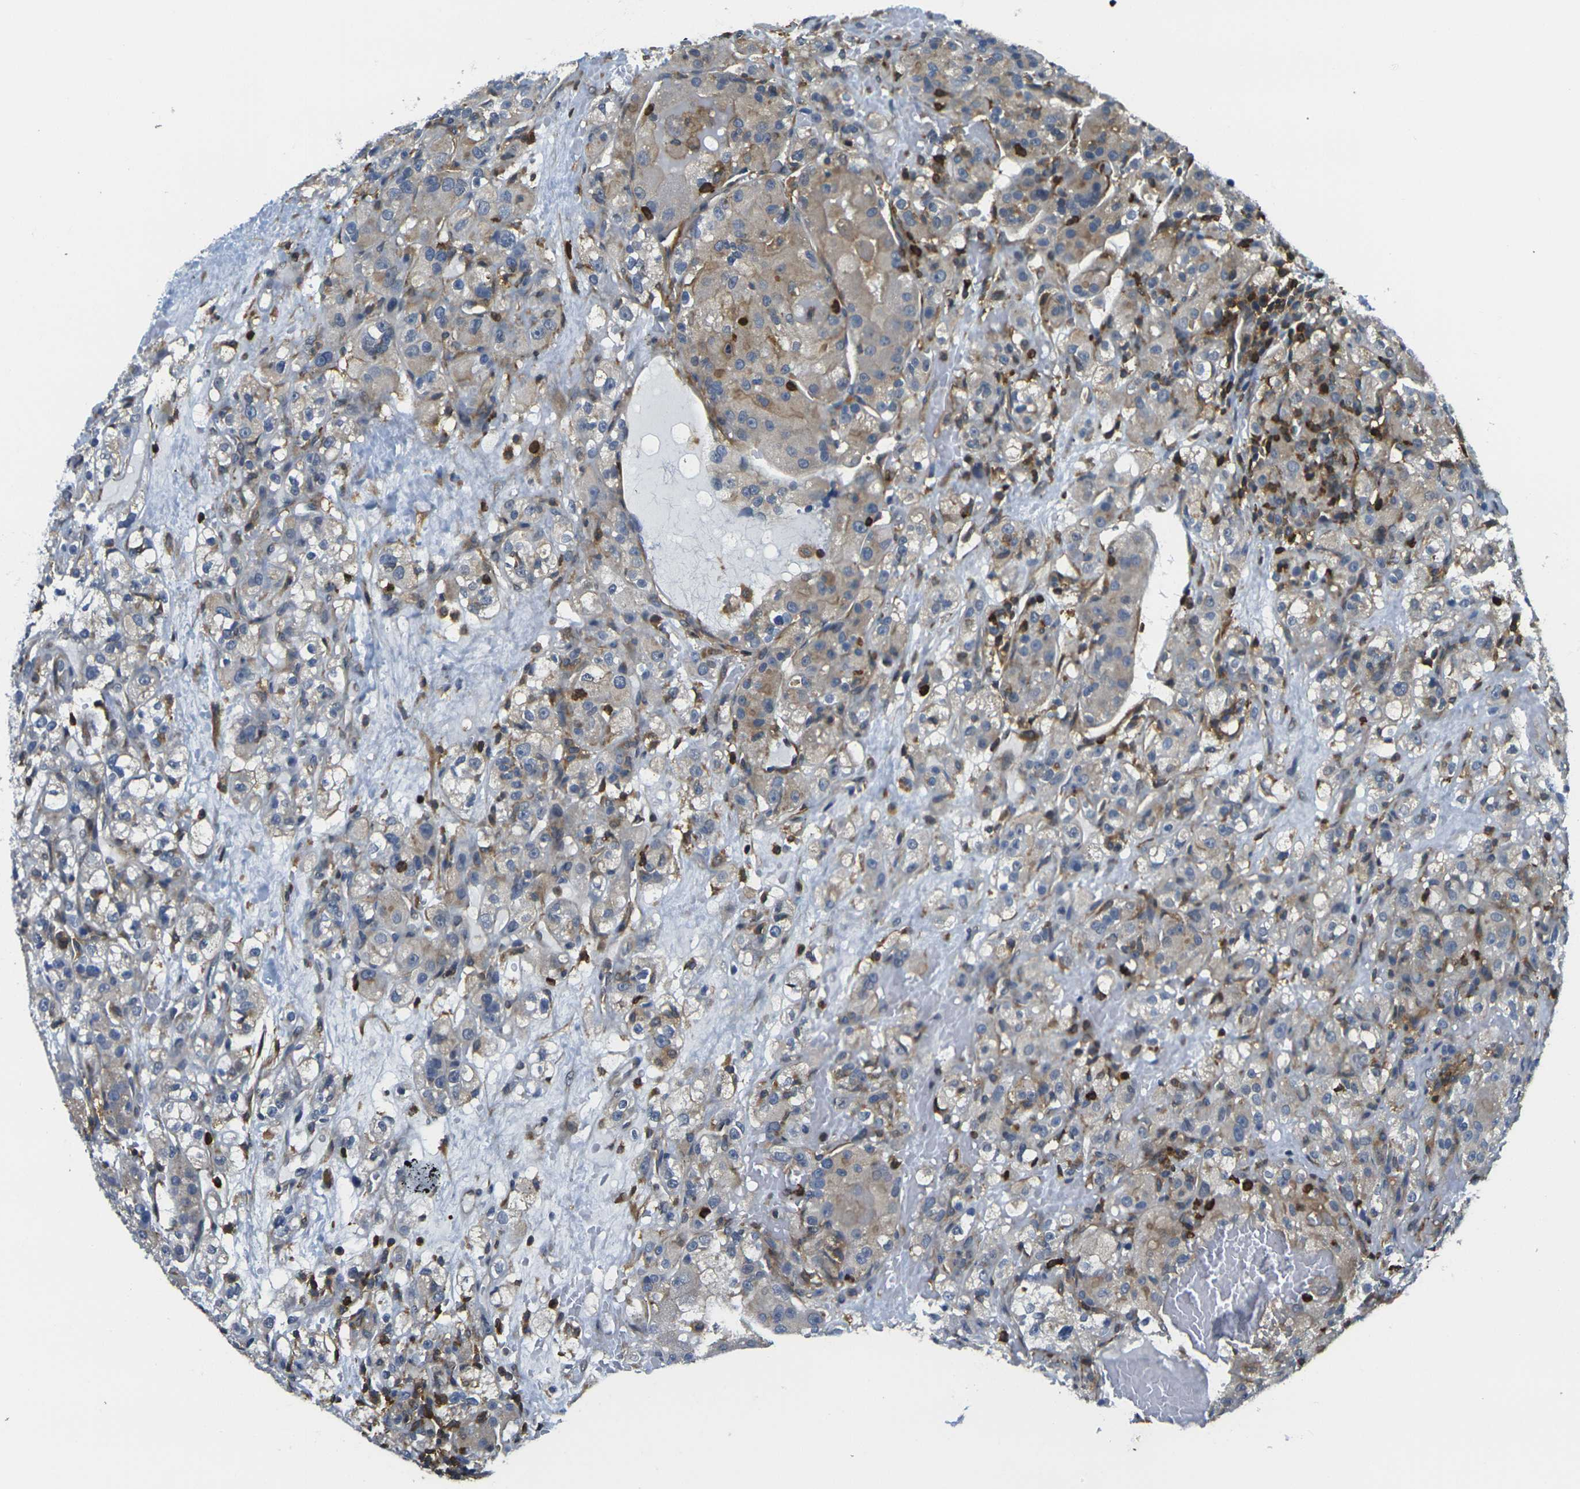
{"staining": {"intensity": "weak", "quantity": ">75%", "location": "cytoplasmic/membranous"}, "tissue": "renal cancer", "cell_type": "Tumor cells", "image_type": "cancer", "snomed": [{"axis": "morphology", "description": "Normal tissue, NOS"}, {"axis": "morphology", "description": "Adenocarcinoma, NOS"}, {"axis": "topography", "description": "Kidney"}], "caption": "Weak cytoplasmic/membranous protein staining is identified in about >75% of tumor cells in adenocarcinoma (renal). The protein of interest is shown in brown color, while the nuclei are stained blue.", "gene": "LASP1", "patient": {"sex": "male", "age": 61}}